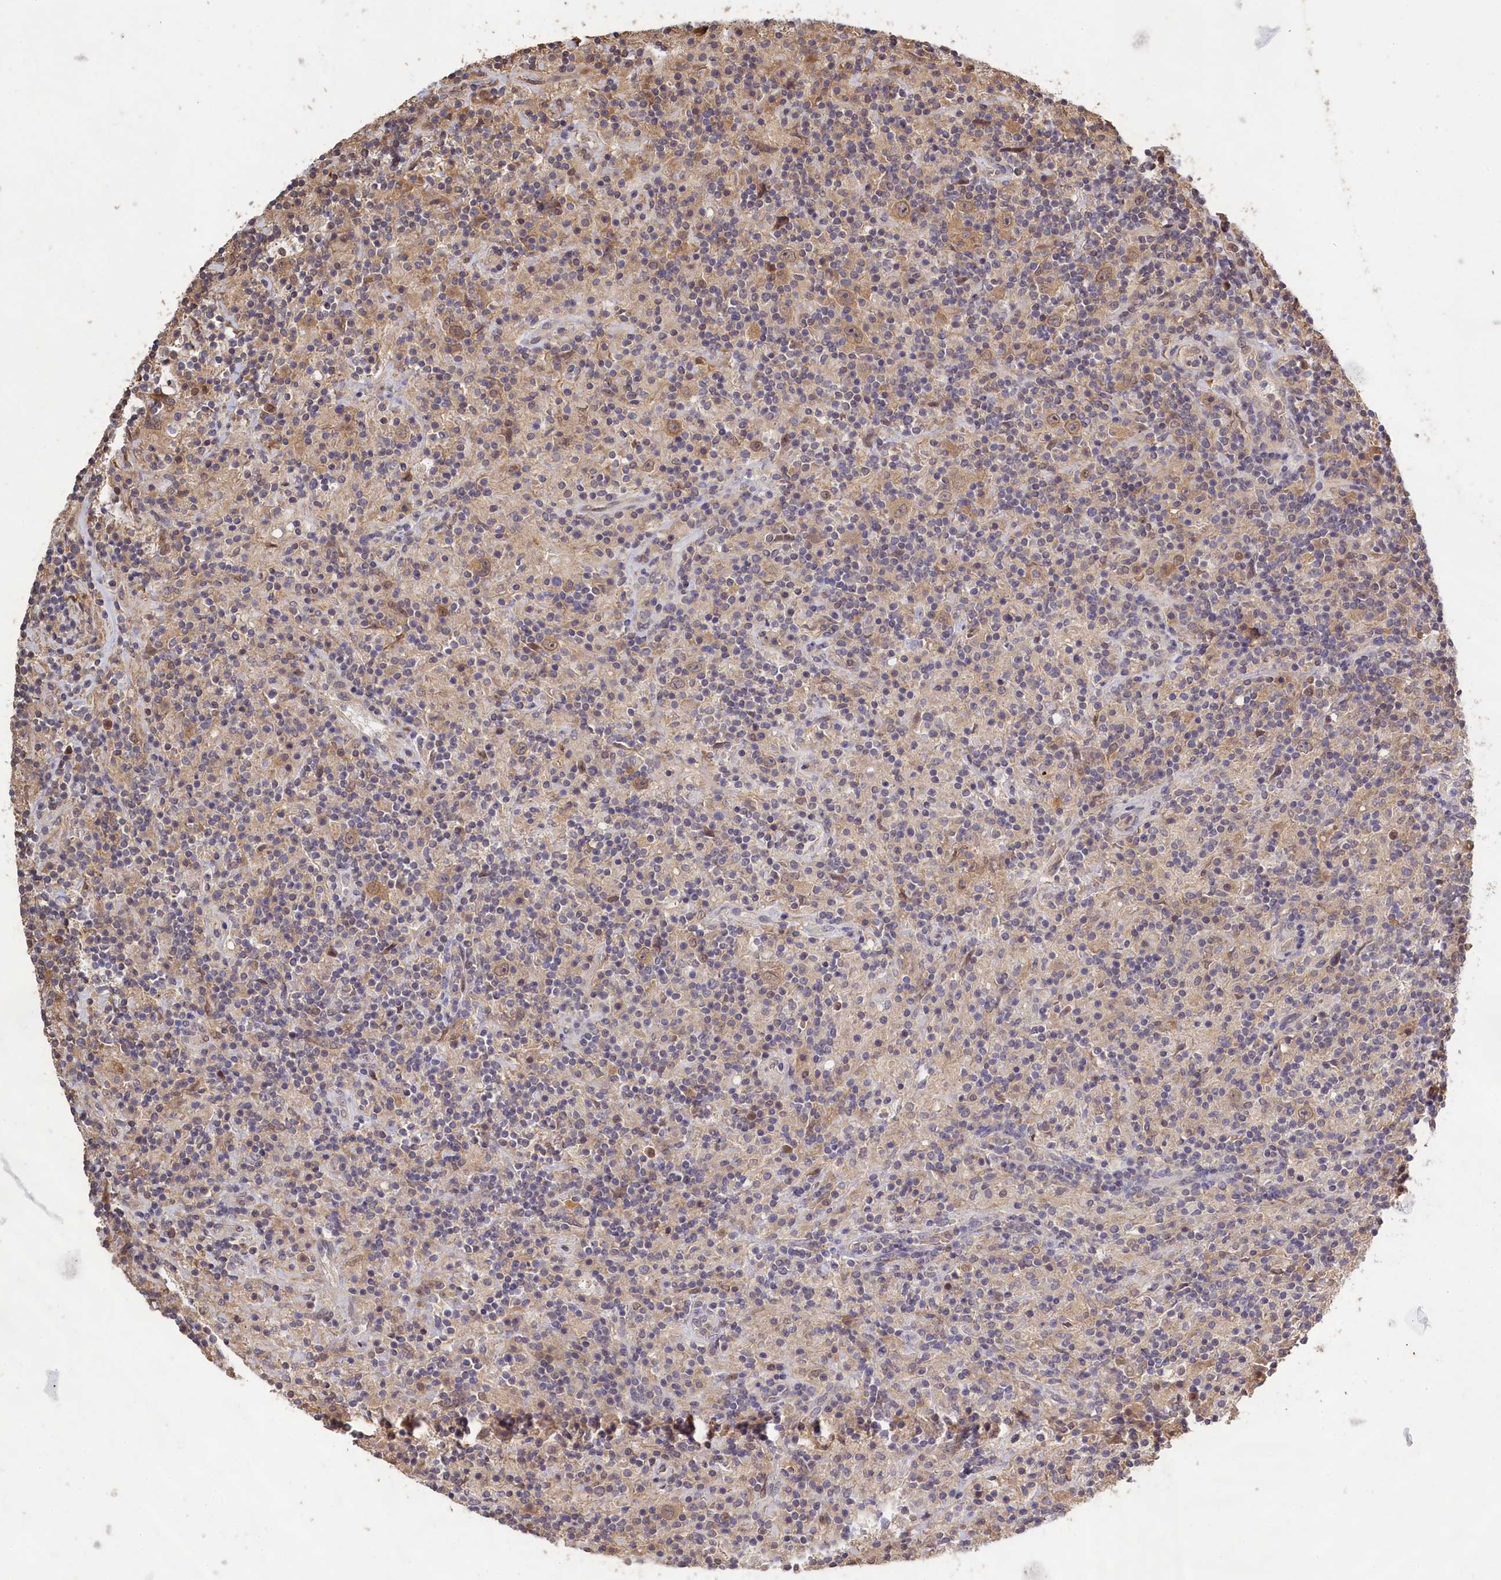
{"staining": {"intensity": "moderate", "quantity": ">75%", "location": "cytoplasmic/membranous"}, "tissue": "lymphoma", "cell_type": "Tumor cells", "image_type": "cancer", "snomed": [{"axis": "morphology", "description": "Hodgkin's disease, NOS"}, {"axis": "topography", "description": "Lymph node"}], "caption": "Immunohistochemistry (IHC) staining of lymphoma, which exhibits medium levels of moderate cytoplasmic/membranous expression in approximately >75% of tumor cells indicating moderate cytoplasmic/membranous protein positivity. The staining was performed using DAB (brown) for protein detection and nuclei were counterstained in hematoxylin (blue).", "gene": "UCHL3", "patient": {"sex": "male", "age": 70}}